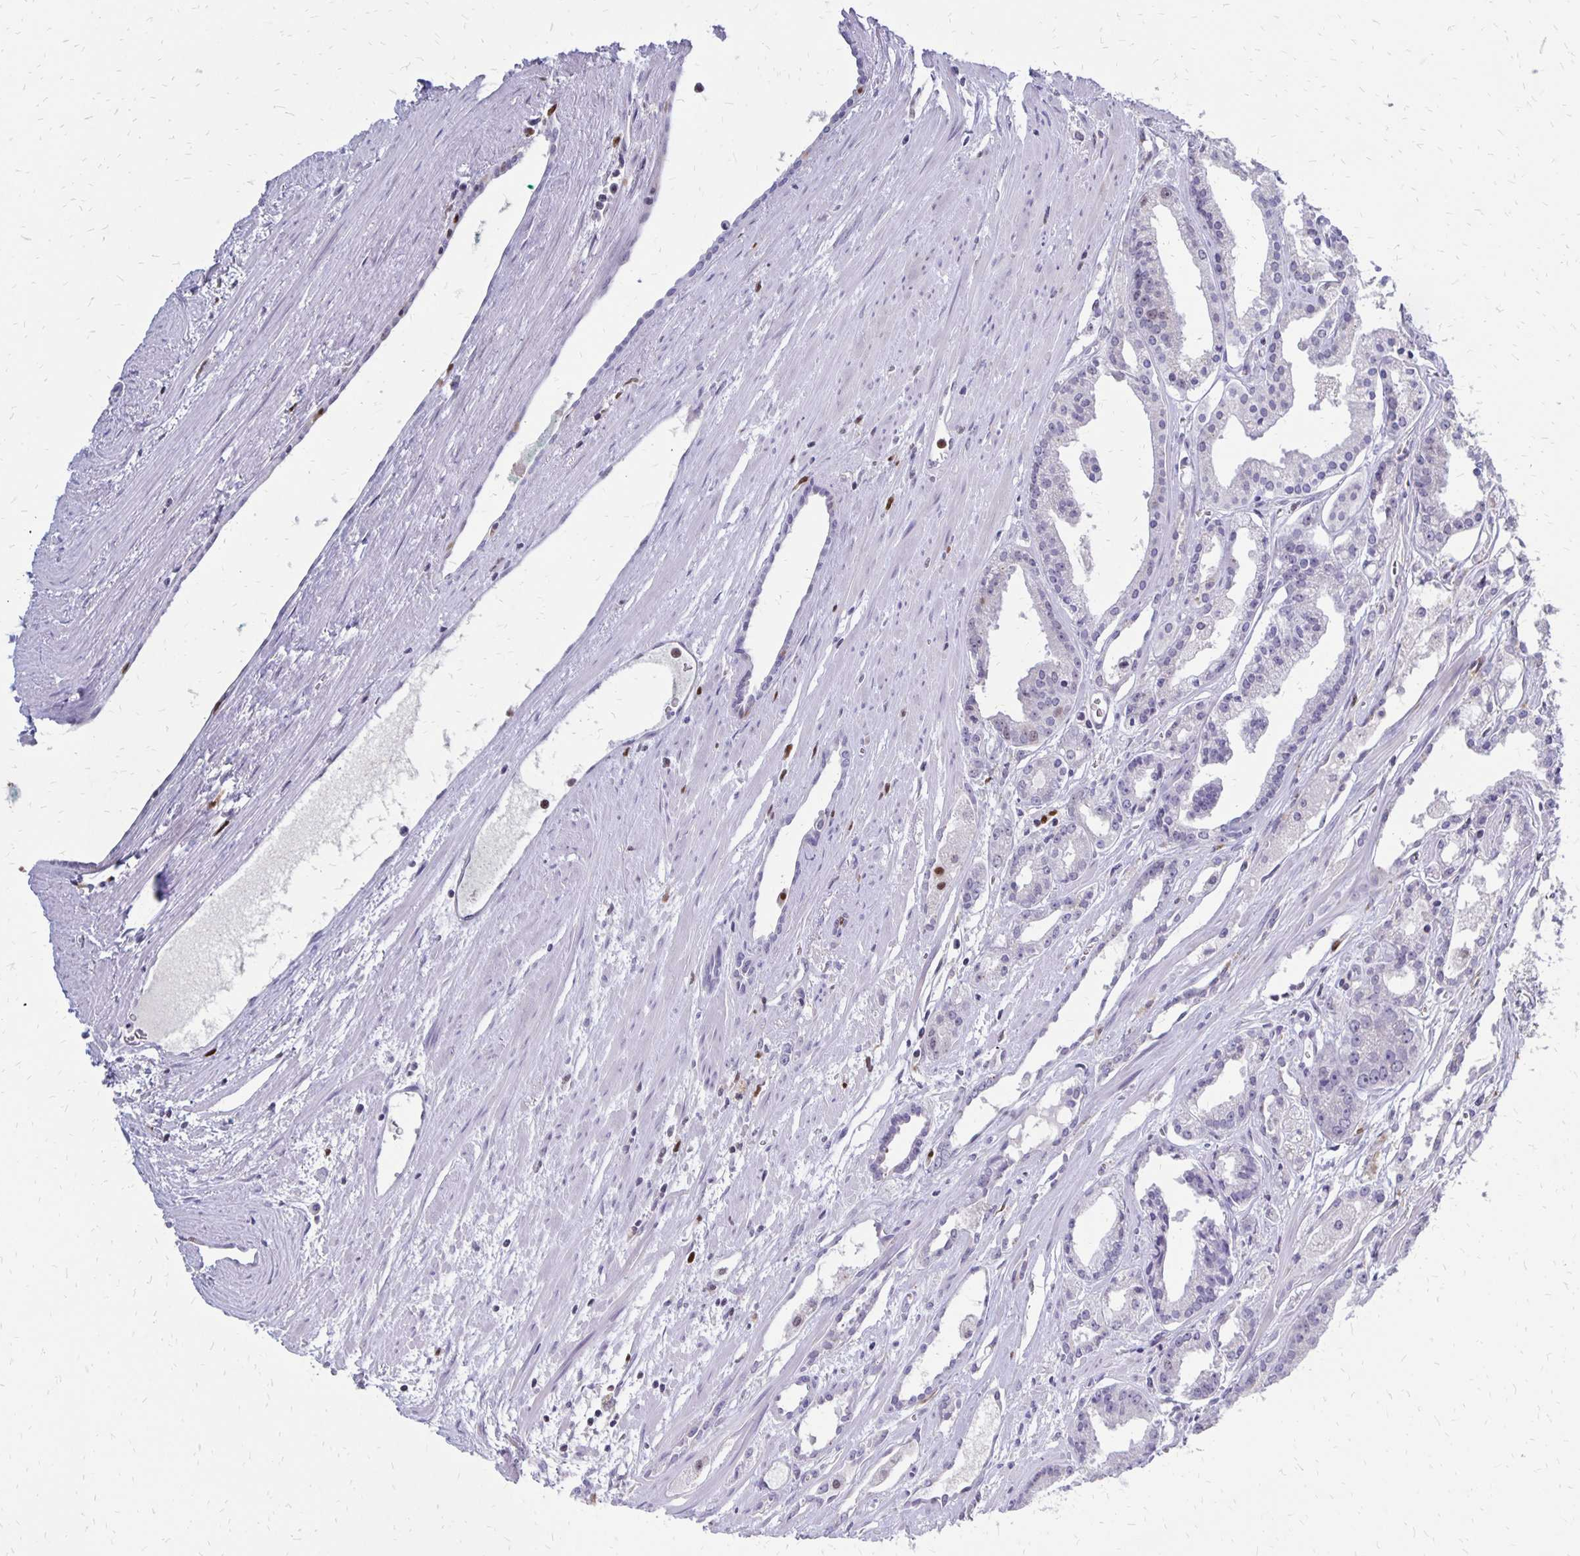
{"staining": {"intensity": "negative", "quantity": "none", "location": "none"}, "tissue": "prostate cancer", "cell_type": "Tumor cells", "image_type": "cancer", "snomed": [{"axis": "morphology", "description": "Adenocarcinoma, High grade"}, {"axis": "topography", "description": "Prostate"}], "caption": "High magnification brightfield microscopy of prostate cancer stained with DAB (3,3'-diaminobenzidine) (brown) and counterstained with hematoxylin (blue): tumor cells show no significant positivity.", "gene": "DCK", "patient": {"sex": "male", "age": 68}}